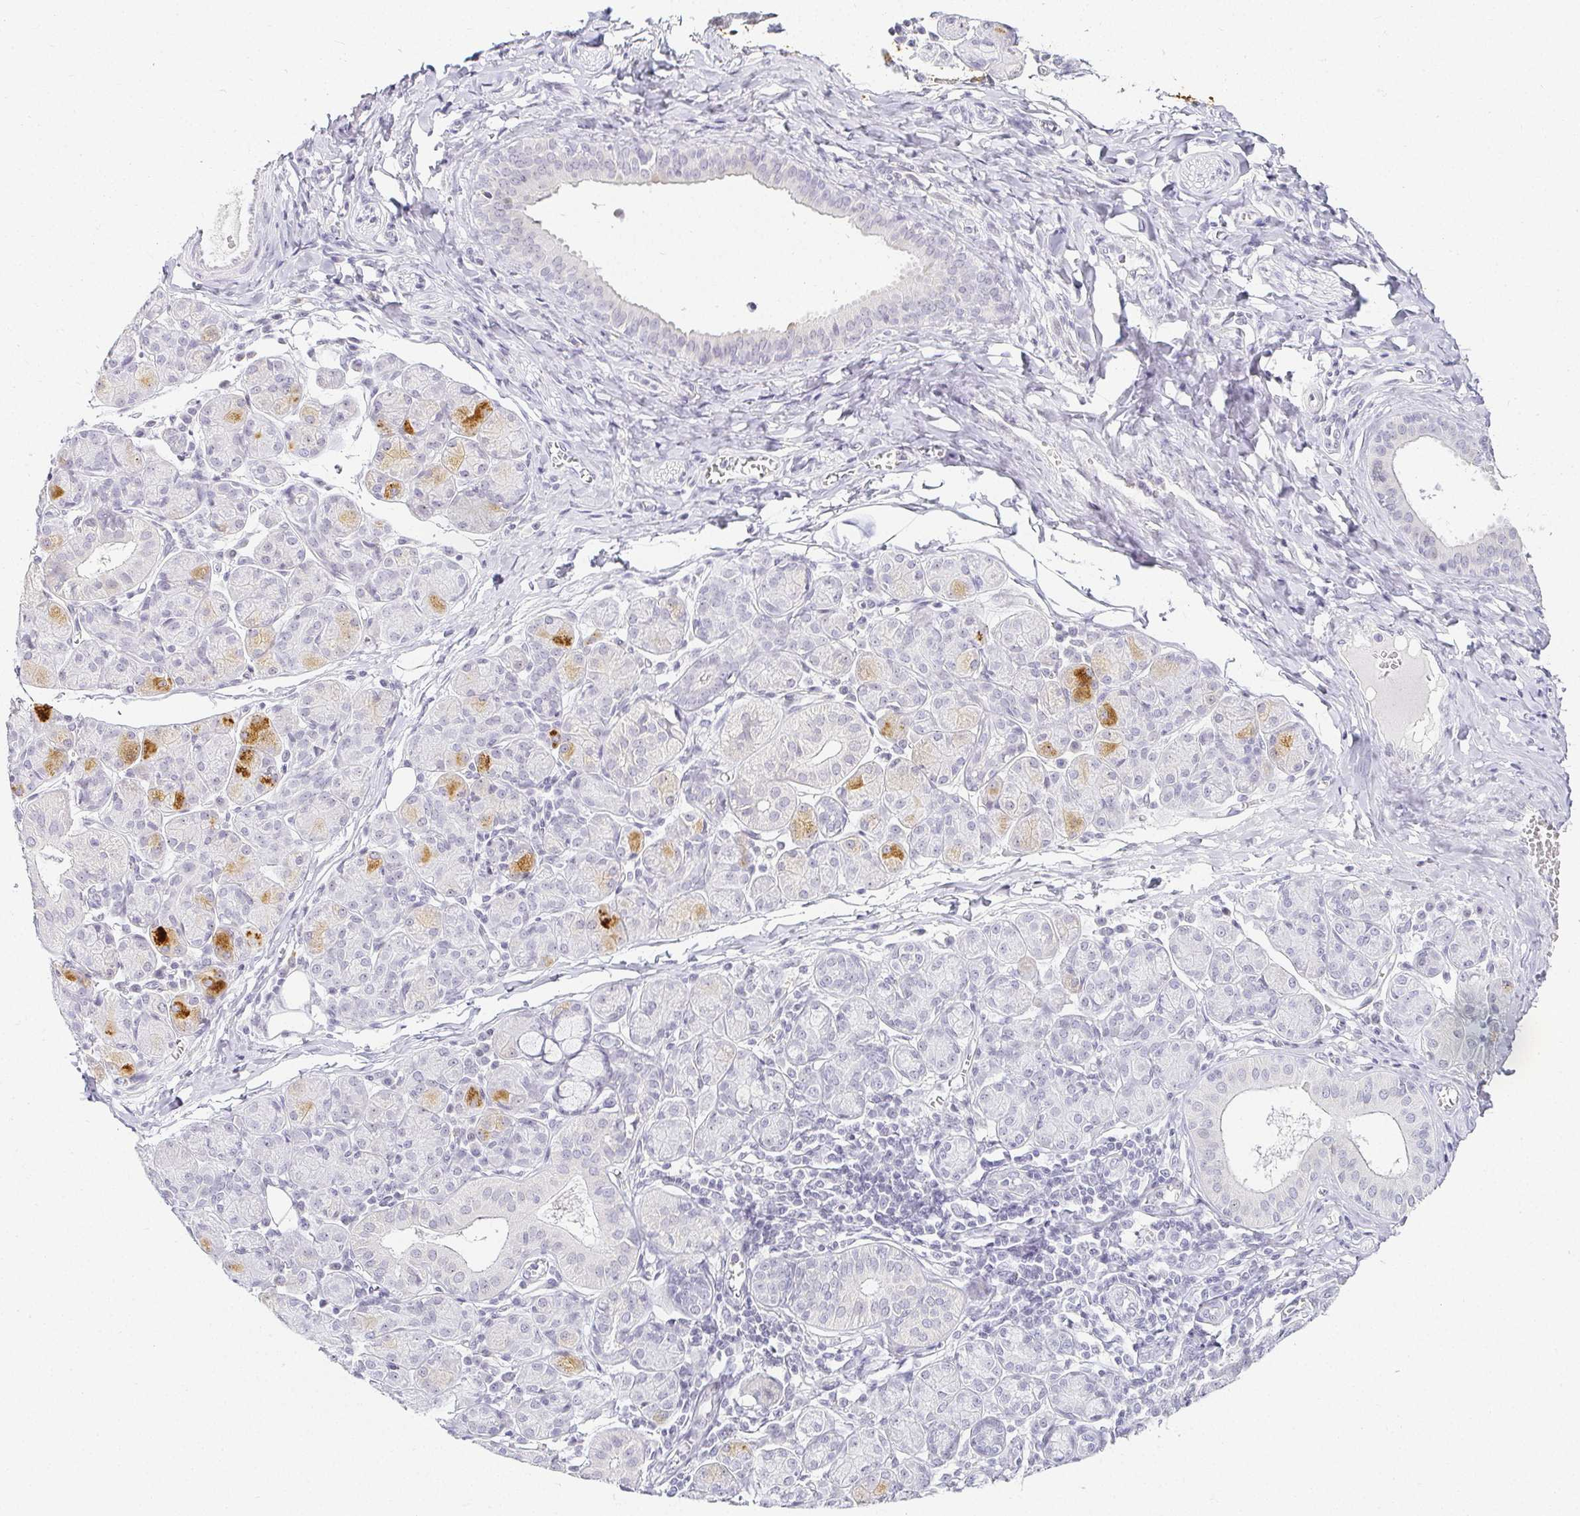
{"staining": {"intensity": "strong", "quantity": "25%-75%", "location": "cytoplasmic/membranous"}, "tissue": "salivary gland", "cell_type": "Glandular cells", "image_type": "normal", "snomed": [{"axis": "morphology", "description": "Normal tissue, NOS"}, {"axis": "morphology", "description": "Inflammation, NOS"}, {"axis": "topography", "description": "Lymph node"}, {"axis": "topography", "description": "Salivary gland"}], "caption": "The micrograph demonstrates immunohistochemical staining of unremarkable salivary gland. There is strong cytoplasmic/membranous positivity is present in approximately 25%-75% of glandular cells. Nuclei are stained in blue.", "gene": "ACAN", "patient": {"sex": "male", "age": 3}}